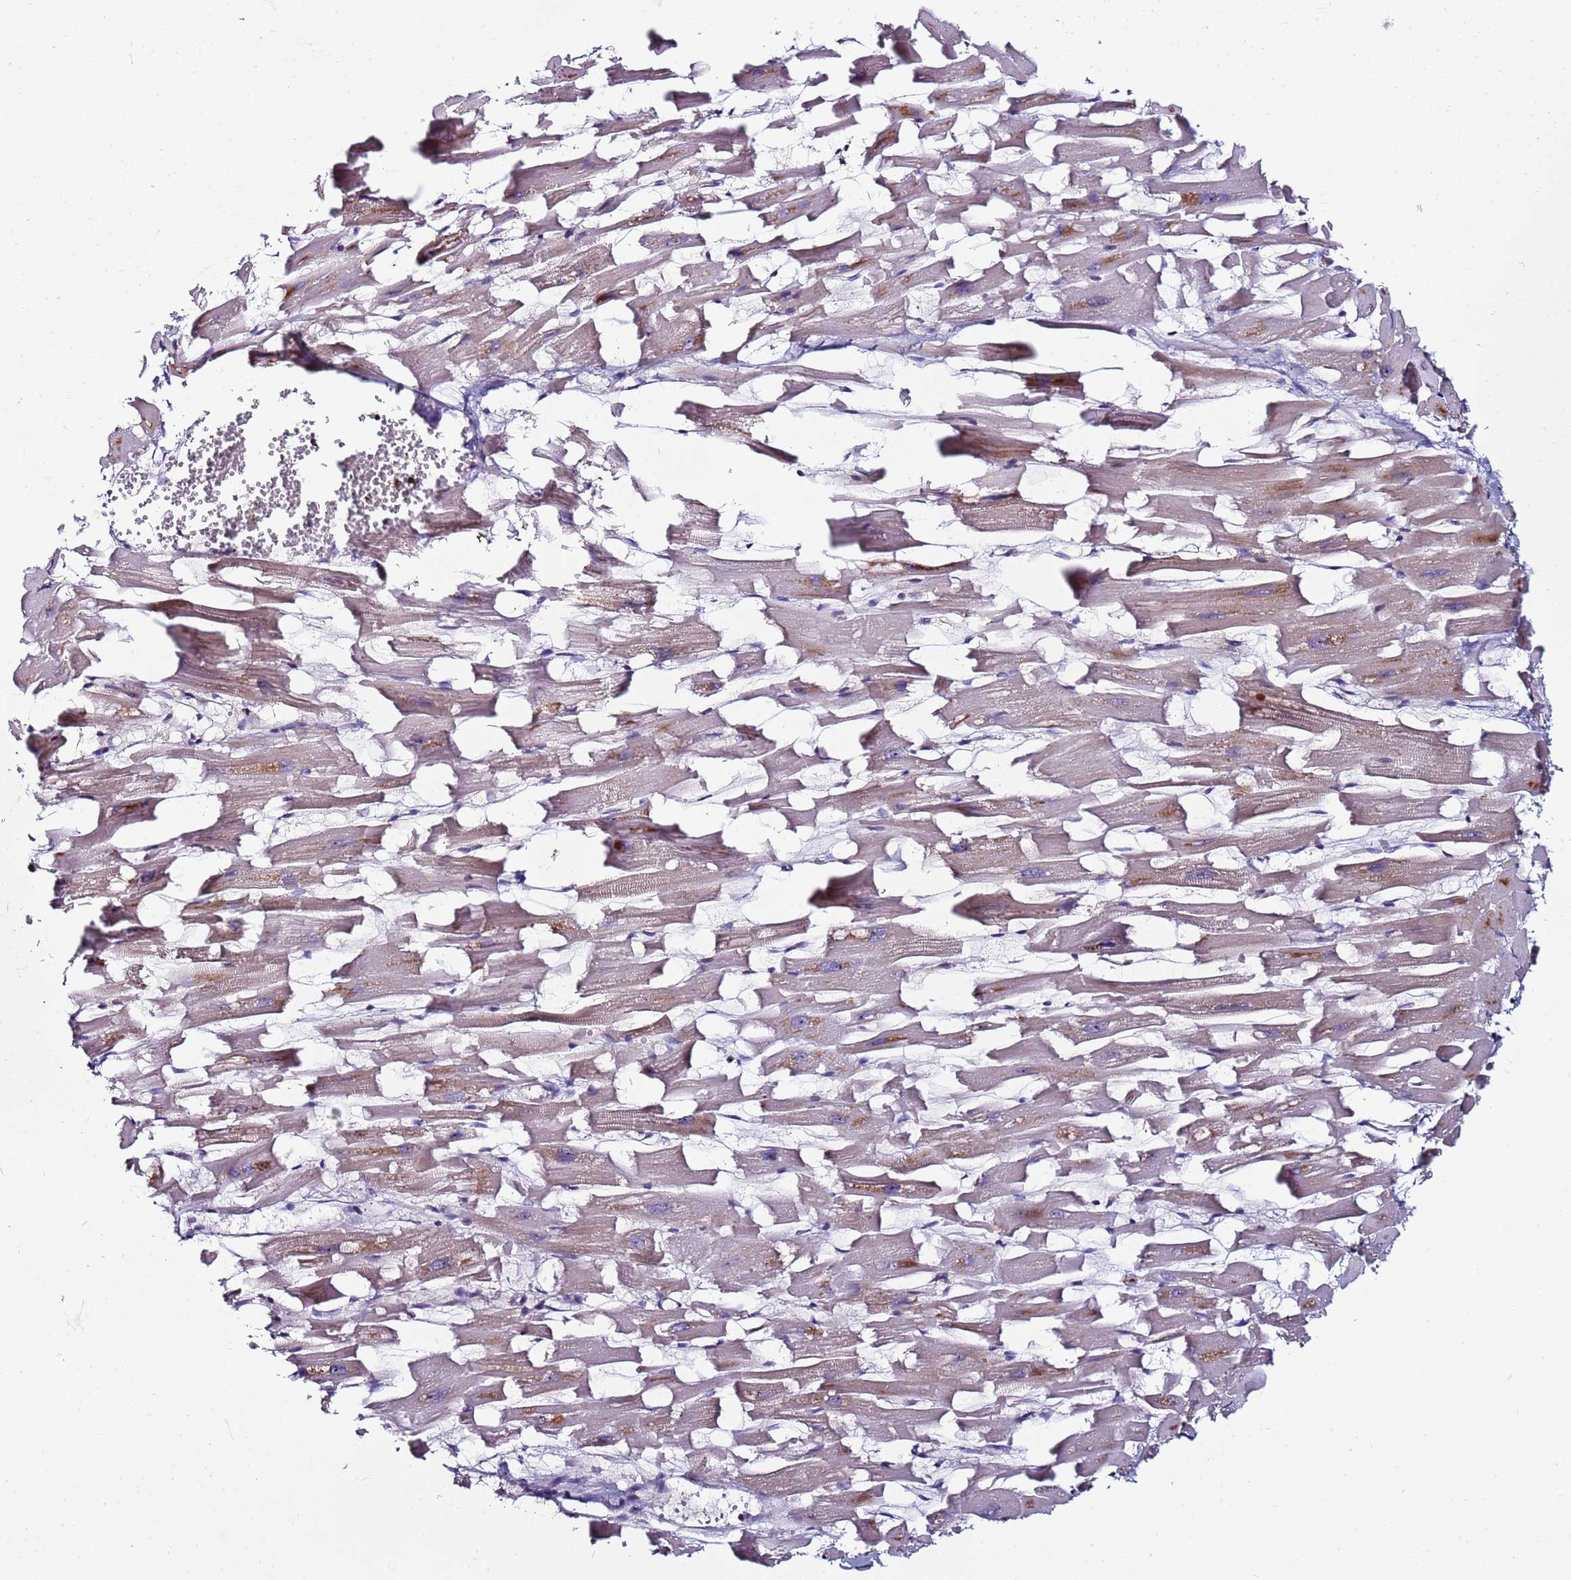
{"staining": {"intensity": "moderate", "quantity": "25%-75%", "location": "cytoplasmic/membranous,nuclear"}, "tissue": "heart muscle", "cell_type": "Cardiomyocytes", "image_type": "normal", "snomed": [{"axis": "morphology", "description": "Normal tissue, NOS"}, {"axis": "topography", "description": "Heart"}], "caption": "Protein expression by immunohistochemistry (IHC) reveals moderate cytoplasmic/membranous,nuclear staining in approximately 25%-75% of cardiomyocytes in unremarkable heart muscle.", "gene": "KRI1", "patient": {"sex": "female", "age": 64}}